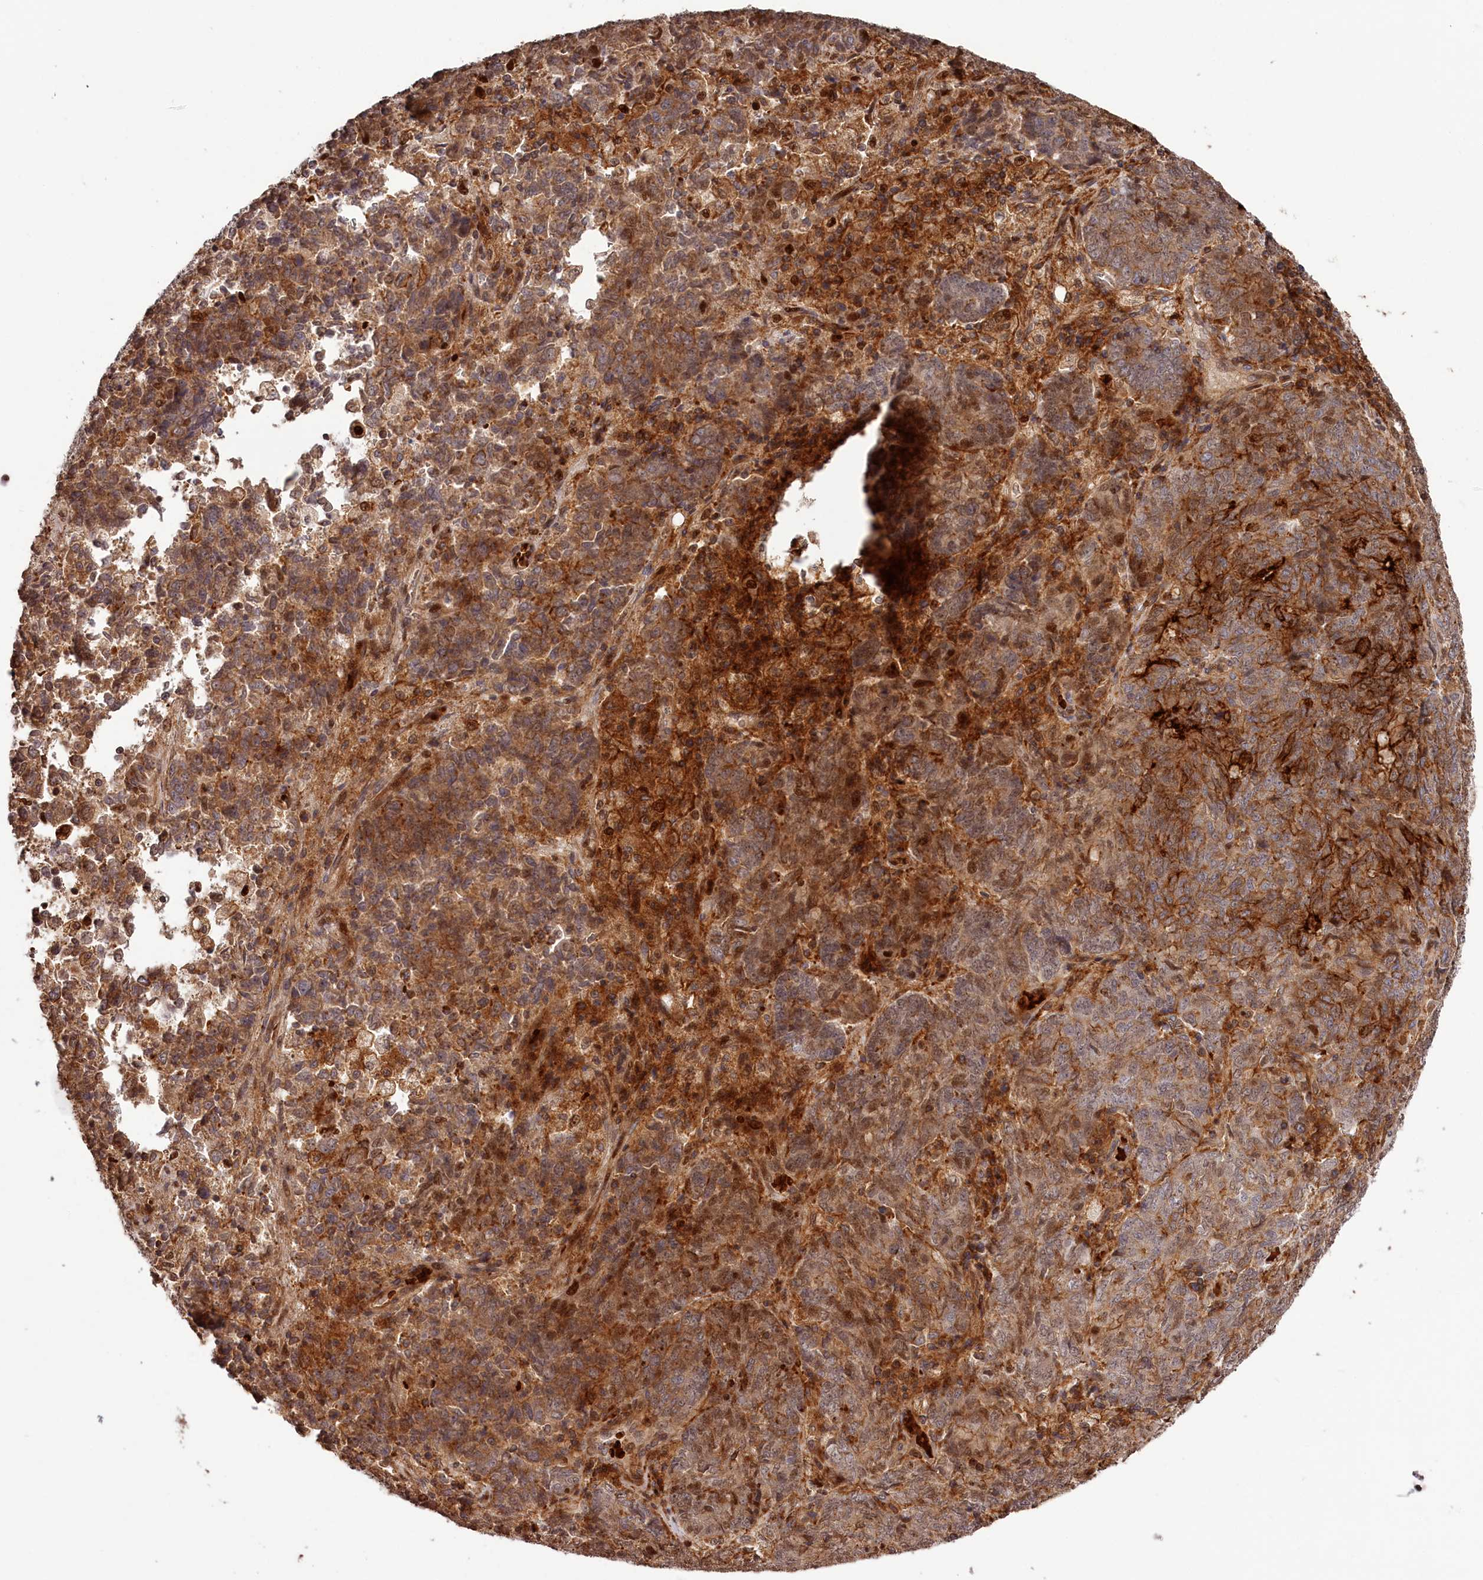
{"staining": {"intensity": "strong", "quantity": ">75%", "location": "cytoplasmic/membranous"}, "tissue": "endometrial cancer", "cell_type": "Tumor cells", "image_type": "cancer", "snomed": [{"axis": "morphology", "description": "Adenocarcinoma, NOS"}, {"axis": "topography", "description": "Endometrium"}], "caption": "DAB immunohistochemical staining of endometrial cancer (adenocarcinoma) reveals strong cytoplasmic/membranous protein positivity in about >75% of tumor cells.", "gene": "KIF14", "patient": {"sex": "female", "age": 80}}